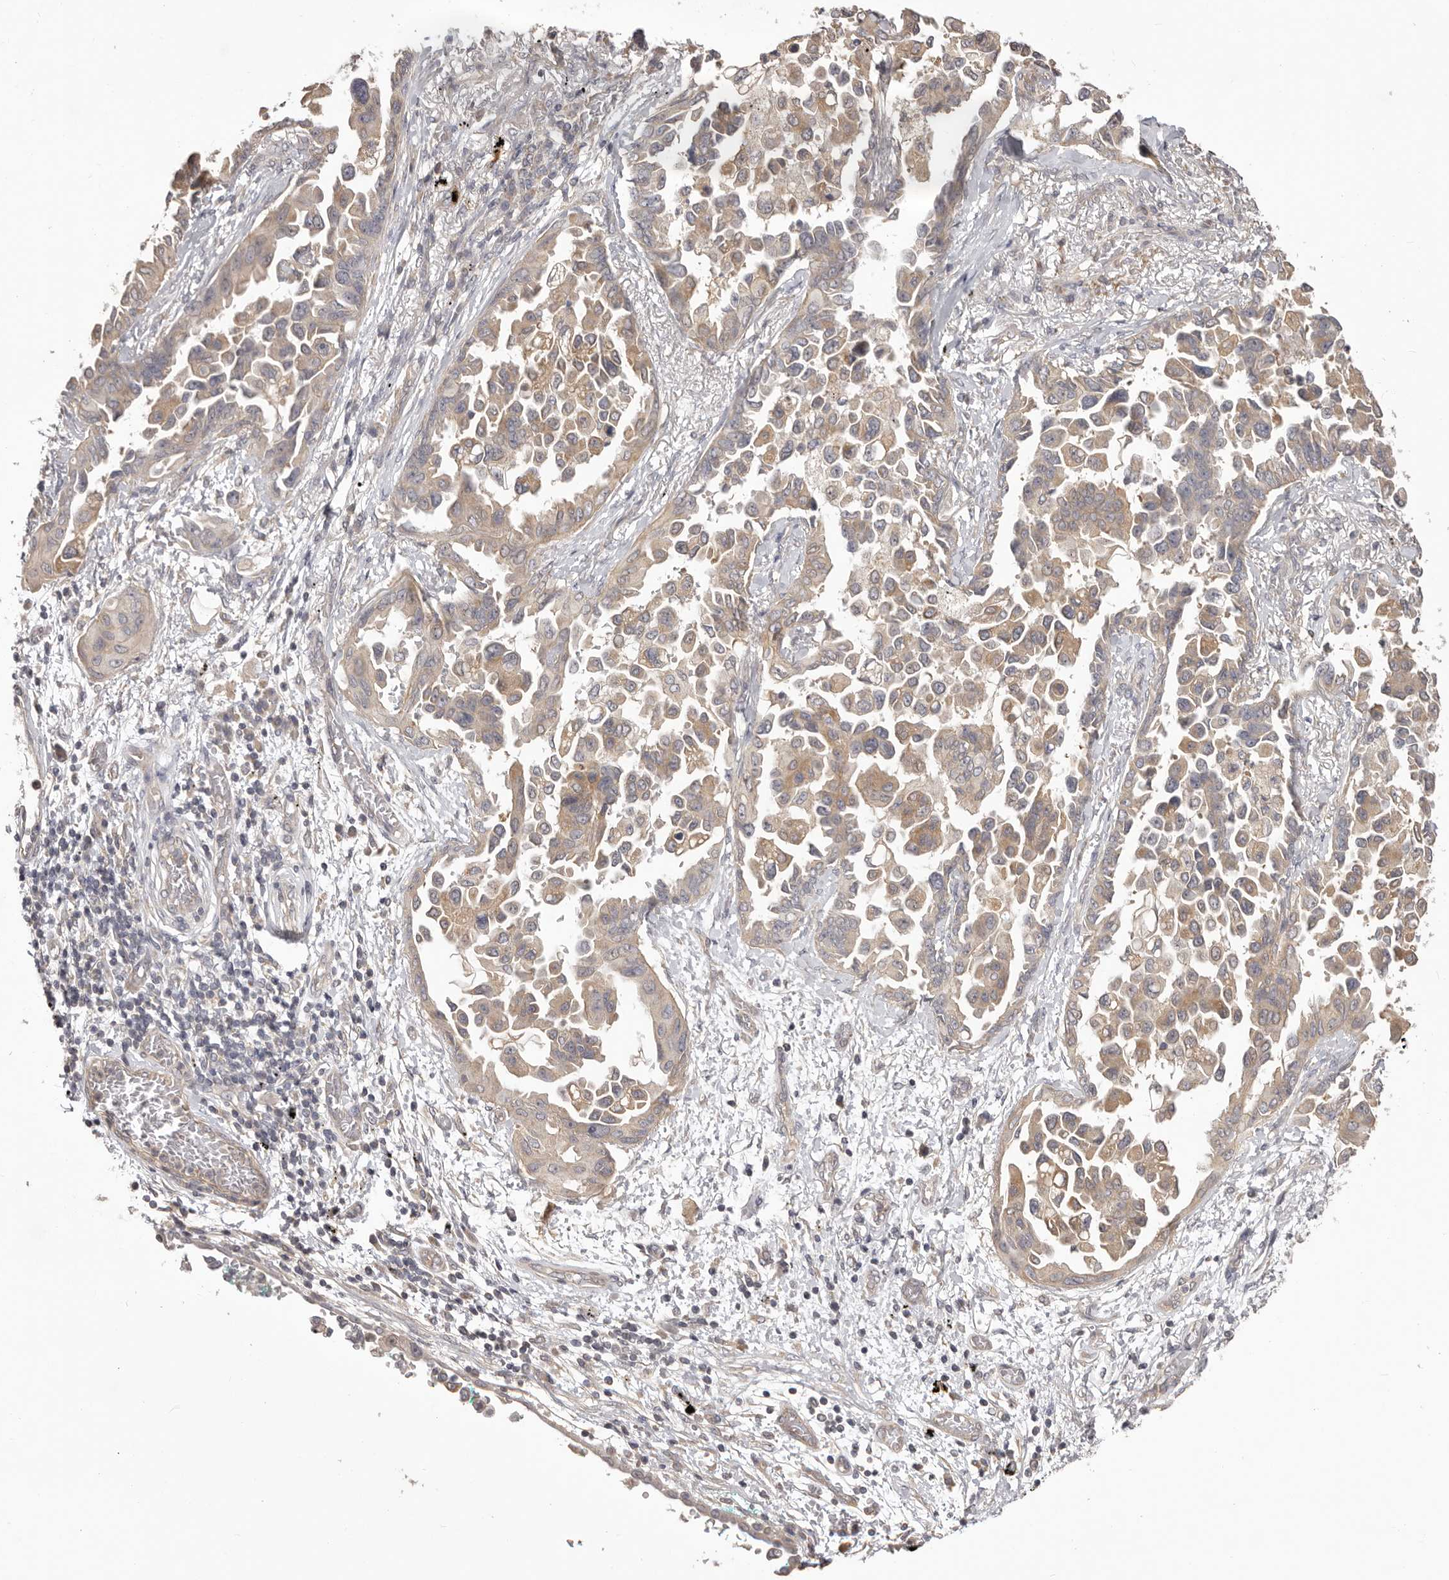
{"staining": {"intensity": "weak", "quantity": ">75%", "location": "cytoplasmic/membranous"}, "tissue": "lung cancer", "cell_type": "Tumor cells", "image_type": "cancer", "snomed": [{"axis": "morphology", "description": "Adenocarcinoma, NOS"}, {"axis": "topography", "description": "Lung"}], "caption": "Lung cancer (adenocarcinoma) tissue exhibits weak cytoplasmic/membranous staining in approximately >75% of tumor cells", "gene": "HRH1", "patient": {"sex": "female", "age": 67}}